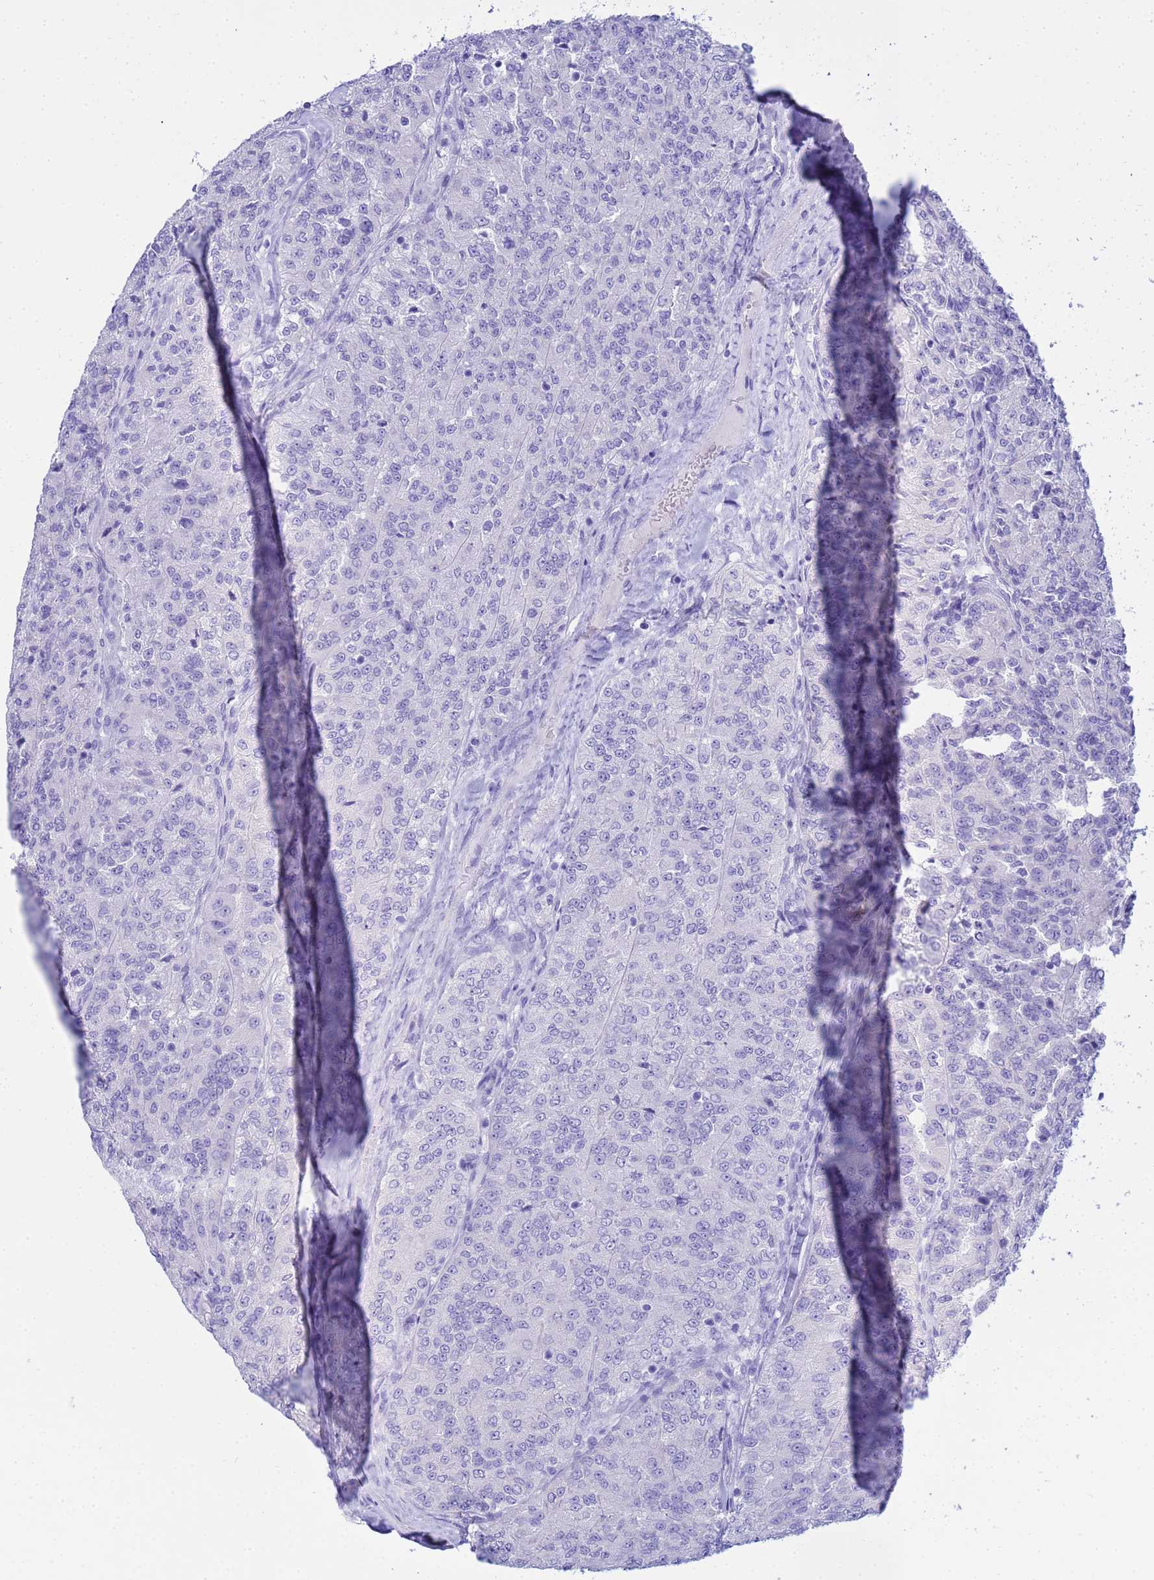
{"staining": {"intensity": "negative", "quantity": "none", "location": "none"}, "tissue": "renal cancer", "cell_type": "Tumor cells", "image_type": "cancer", "snomed": [{"axis": "morphology", "description": "Adenocarcinoma, NOS"}, {"axis": "topography", "description": "Kidney"}], "caption": "Human renal adenocarcinoma stained for a protein using IHC exhibits no positivity in tumor cells.", "gene": "AQP12A", "patient": {"sex": "female", "age": 63}}